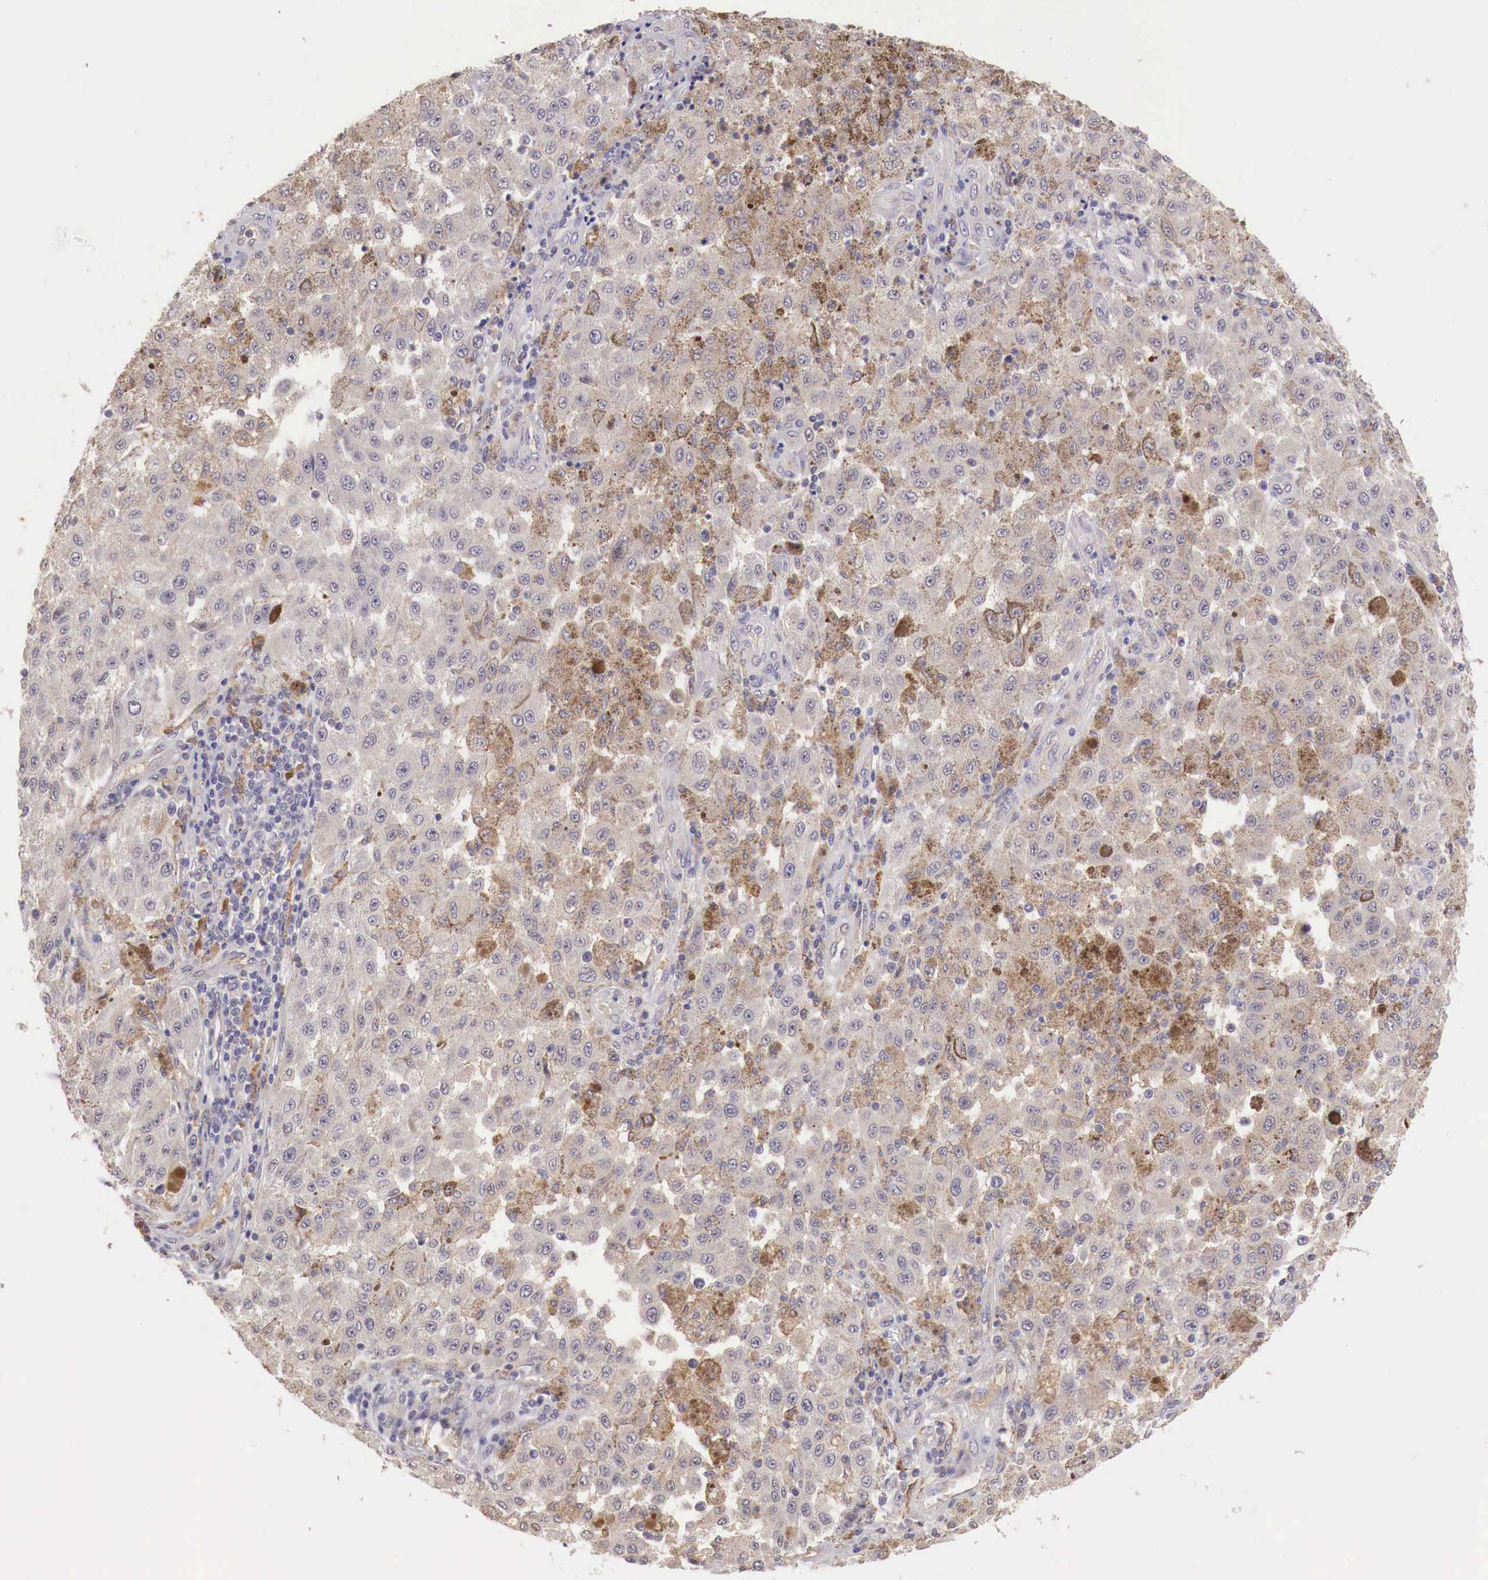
{"staining": {"intensity": "weak", "quantity": "25%-75%", "location": "cytoplasmic/membranous"}, "tissue": "melanoma", "cell_type": "Tumor cells", "image_type": "cancer", "snomed": [{"axis": "morphology", "description": "Malignant melanoma, NOS"}, {"axis": "topography", "description": "Skin"}], "caption": "Melanoma was stained to show a protein in brown. There is low levels of weak cytoplasmic/membranous expression in about 25%-75% of tumor cells.", "gene": "CHRDL1", "patient": {"sex": "female", "age": 64}}